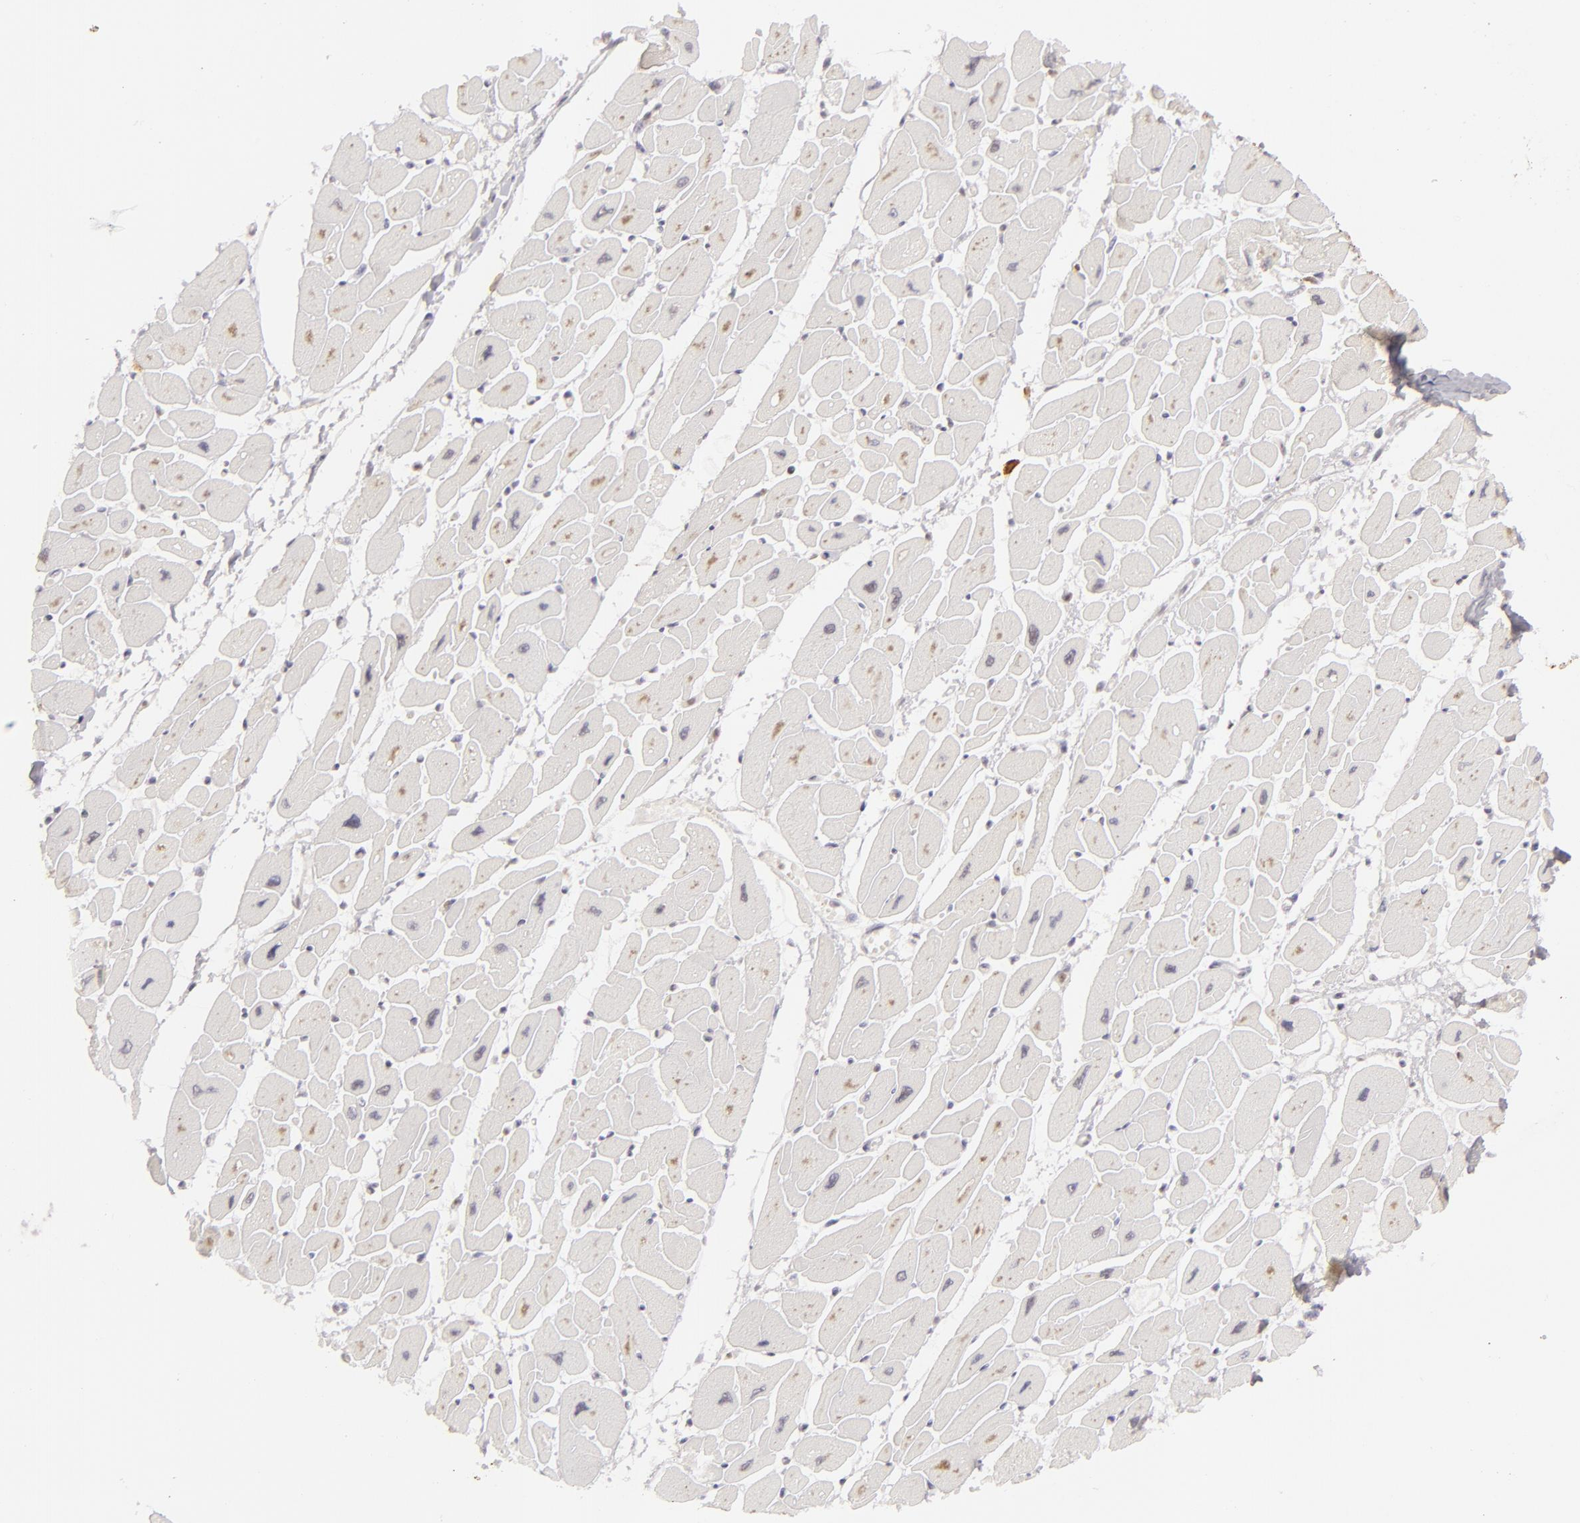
{"staining": {"intensity": "negative", "quantity": "none", "location": "none"}, "tissue": "heart muscle", "cell_type": "Cardiomyocytes", "image_type": "normal", "snomed": [{"axis": "morphology", "description": "Normal tissue, NOS"}, {"axis": "topography", "description": "Heart"}], "caption": "DAB immunohistochemical staining of benign heart muscle exhibits no significant expression in cardiomyocytes. The staining is performed using DAB (3,3'-diaminobenzidine) brown chromogen with nuclei counter-stained in using hematoxylin.", "gene": "FEN1", "patient": {"sex": "female", "age": 54}}